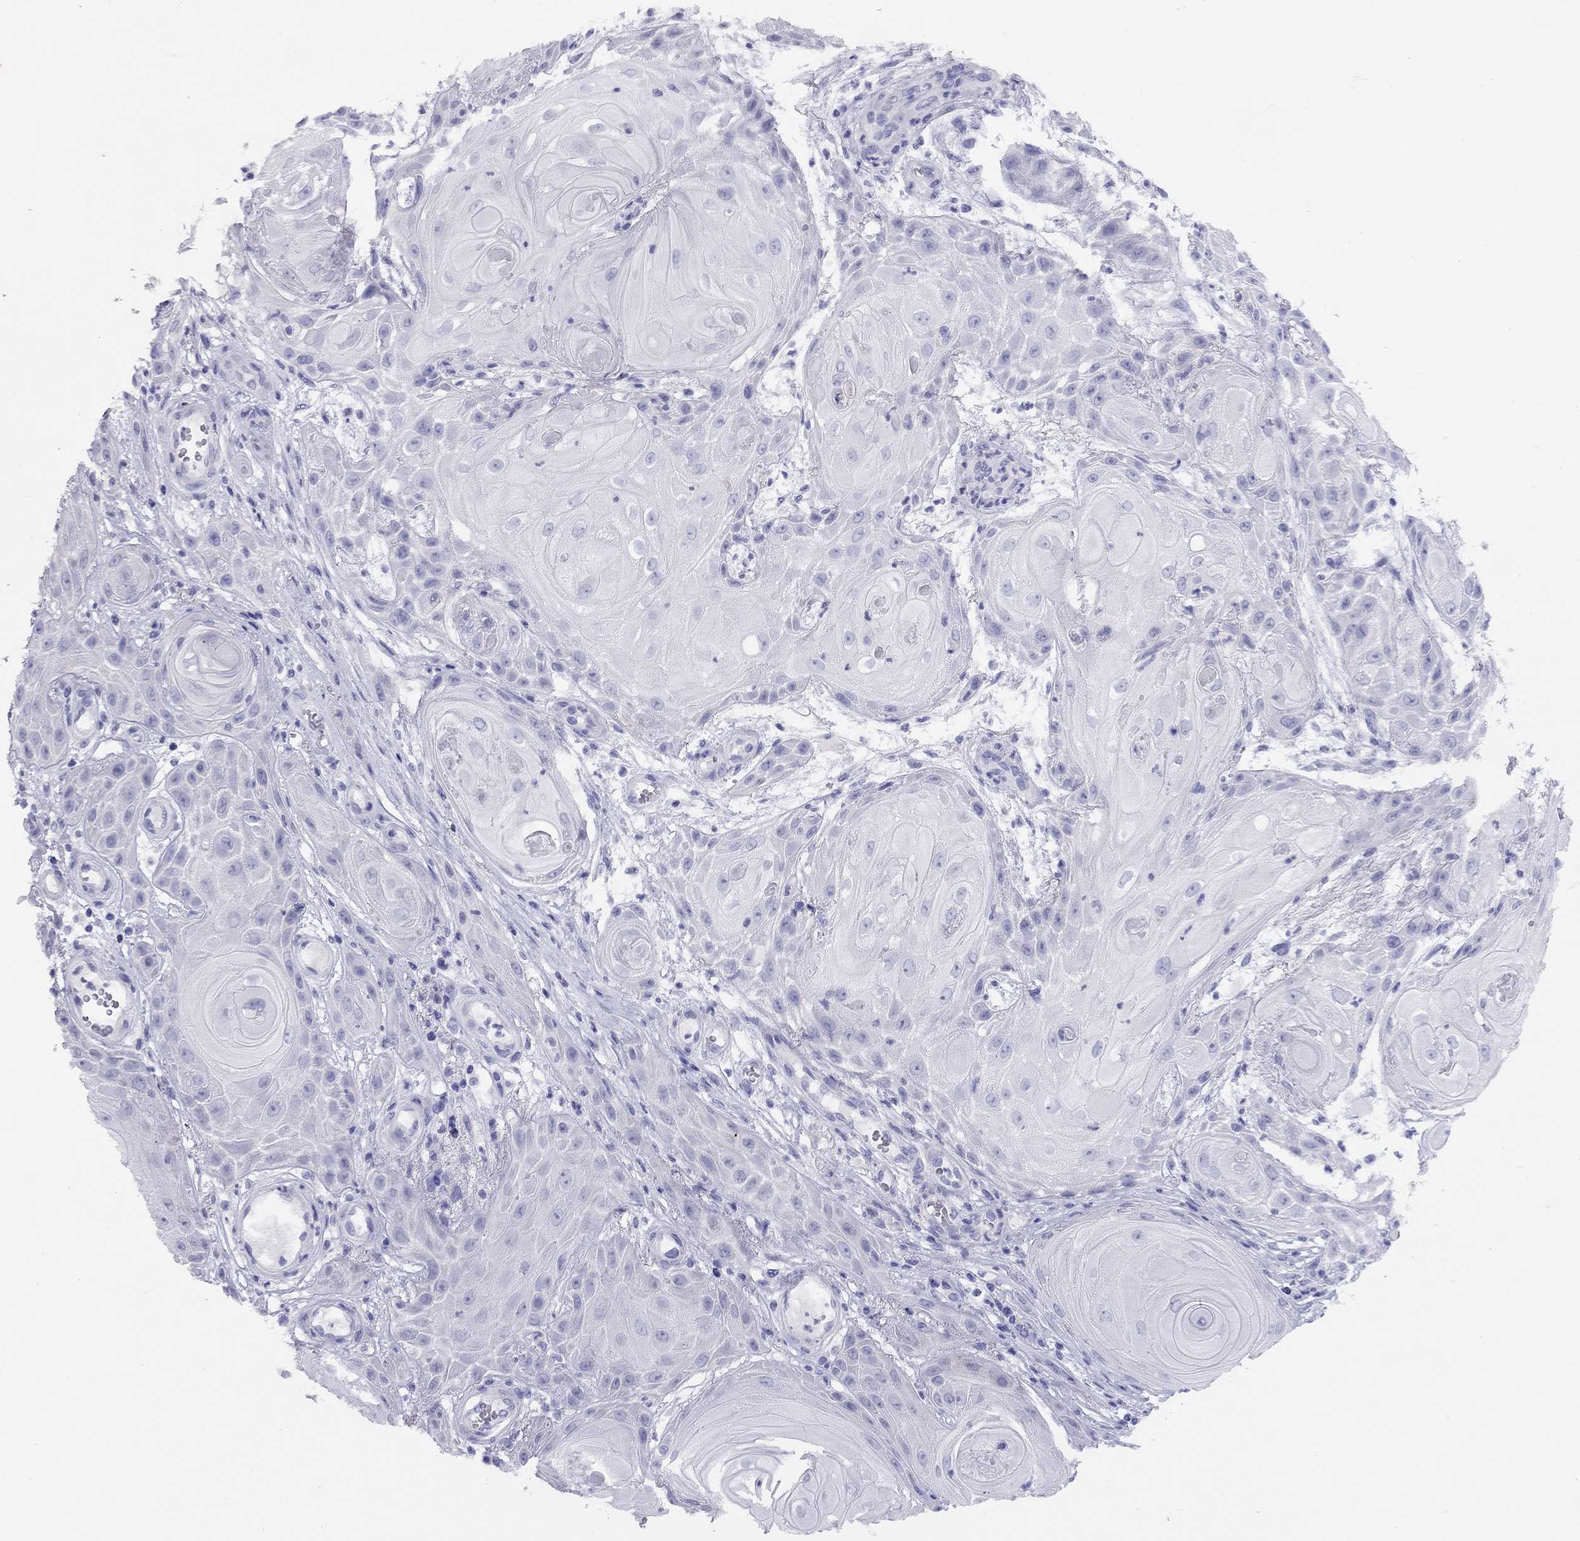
{"staining": {"intensity": "negative", "quantity": "none", "location": "none"}, "tissue": "skin cancer", "cell_type": "Tumor cells", "image_type": "cancer", "snomed": [{"axis": "morphology", "description": "Squamous cell carcinoma, NOS"}, {"axis": "topography", "description": "Skin"}], "caption": "This is an IHC histopathology image of skin cancer (squamous cell carcinoma). There is no staining in tumor cells.", "gene": "LRIT2", "patient": {"sex": "male", "age": 62}}